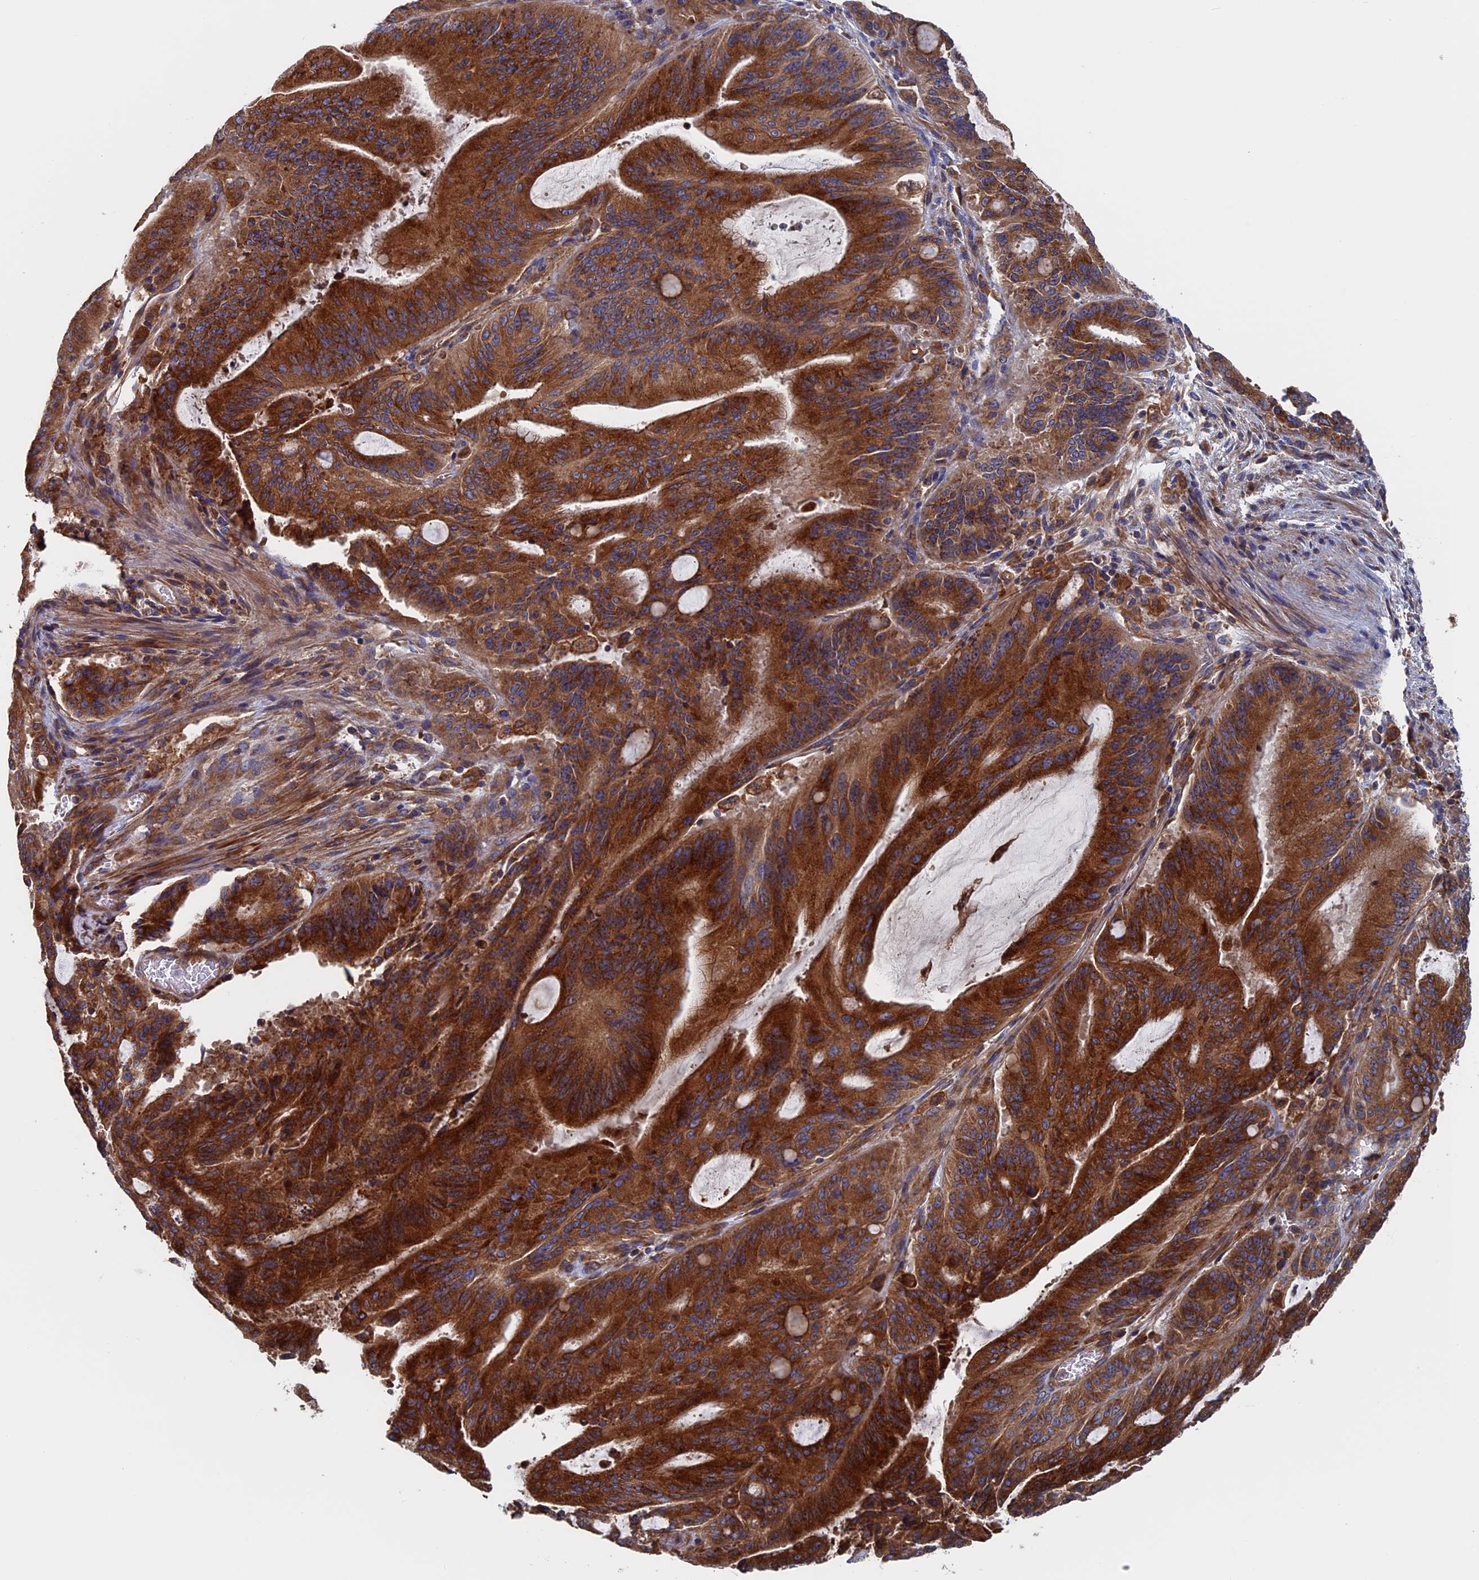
{"staining": {"intensity": "strong", "quantity": ">75%", "location": "cytoplasmic/membranous"}, "tissue": "liver cancer", "cell_type": "Tumor cells", "image_type": "cancer", "snomed": [{"axis": "morphology", "description": "Normal tissue, NOS"}, {"axis": "morphology", "description": "Cholangiocarcinoma"}, {"axis": "topography", "description": "Liver"}, {"axis": "topography", "description": "Peripheral nerve tissue"}], "caption": "A photomicrograph showing strong cytoplasmic/membranous expression in about >75% of tumor cells in cholangiocarcinoma (liver), as visualized by brown immunohistochemical staining.", "gene": "DNAJC3", "patient": {"sex": "female", "age": 73}}